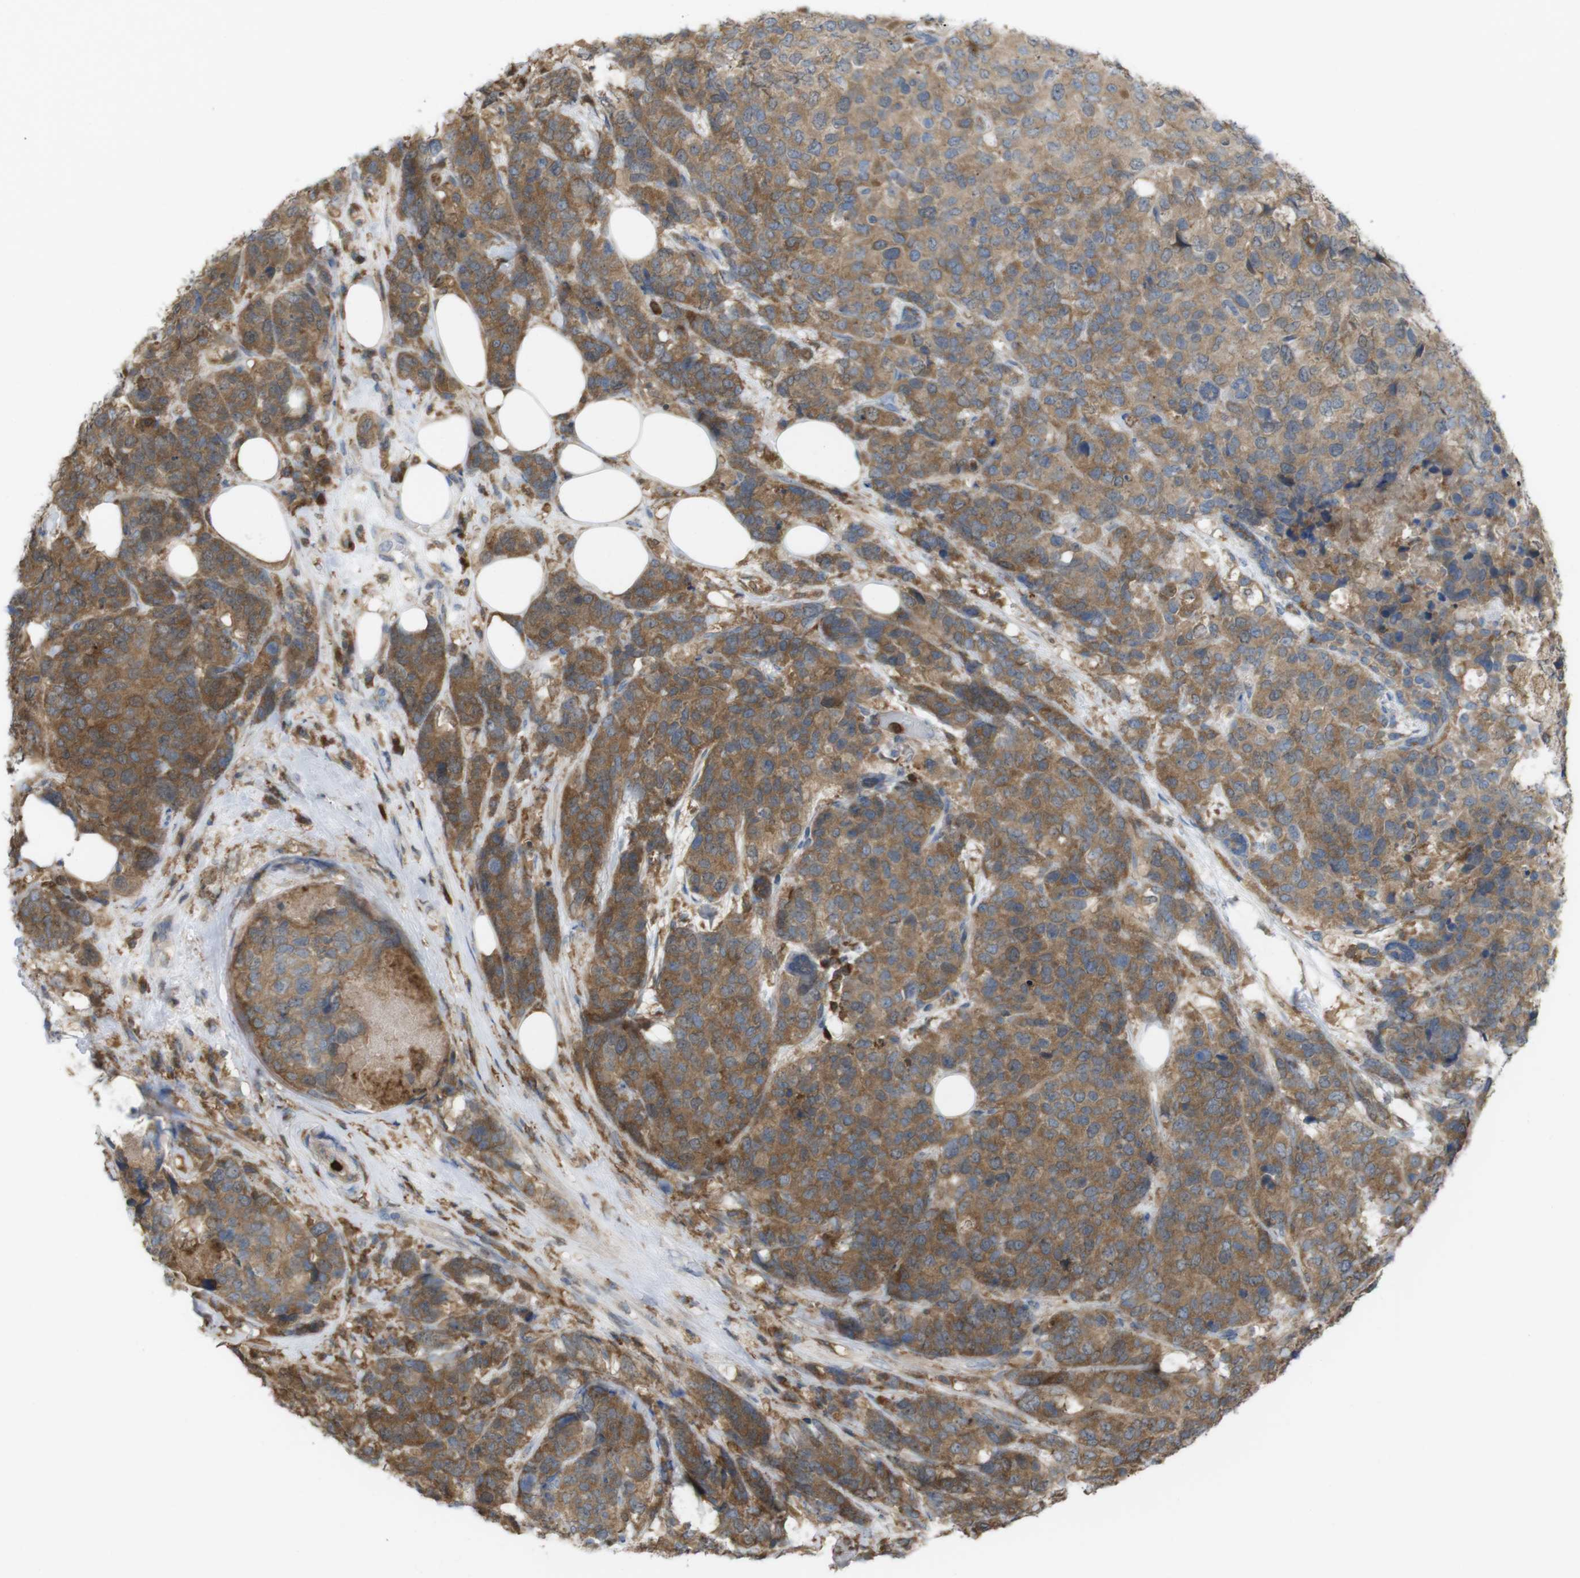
{"staining": {"intensity": "moderate", "quantity": ">75%", "location": "cytoplasmic/membranous"}, "tissue": "breast cancer", "cell_type": "Tumor cells", "image_type": "cancer", "snomed": [{"axis": "morphology", "description": "Lobular carcinoma"}, {"axis": "topography", "description": "Breast"}], "caption": "High-magnification brightfield microscopy of lobular carcinoma (breast) stained with DAB (3,3'-diaminobenzidine) (brown) and counterstained with hematoxylin (blue). tumor cells exhibit moderate cytoplasmic/membranous staining is present in about>75% of cells. (Stains: DAB in brown, nuclei in blue, Microscopy: brightfield microscopy at high magnification).", "gene": "PRKCD", "patient": {"sex": "female", "age": 59}}